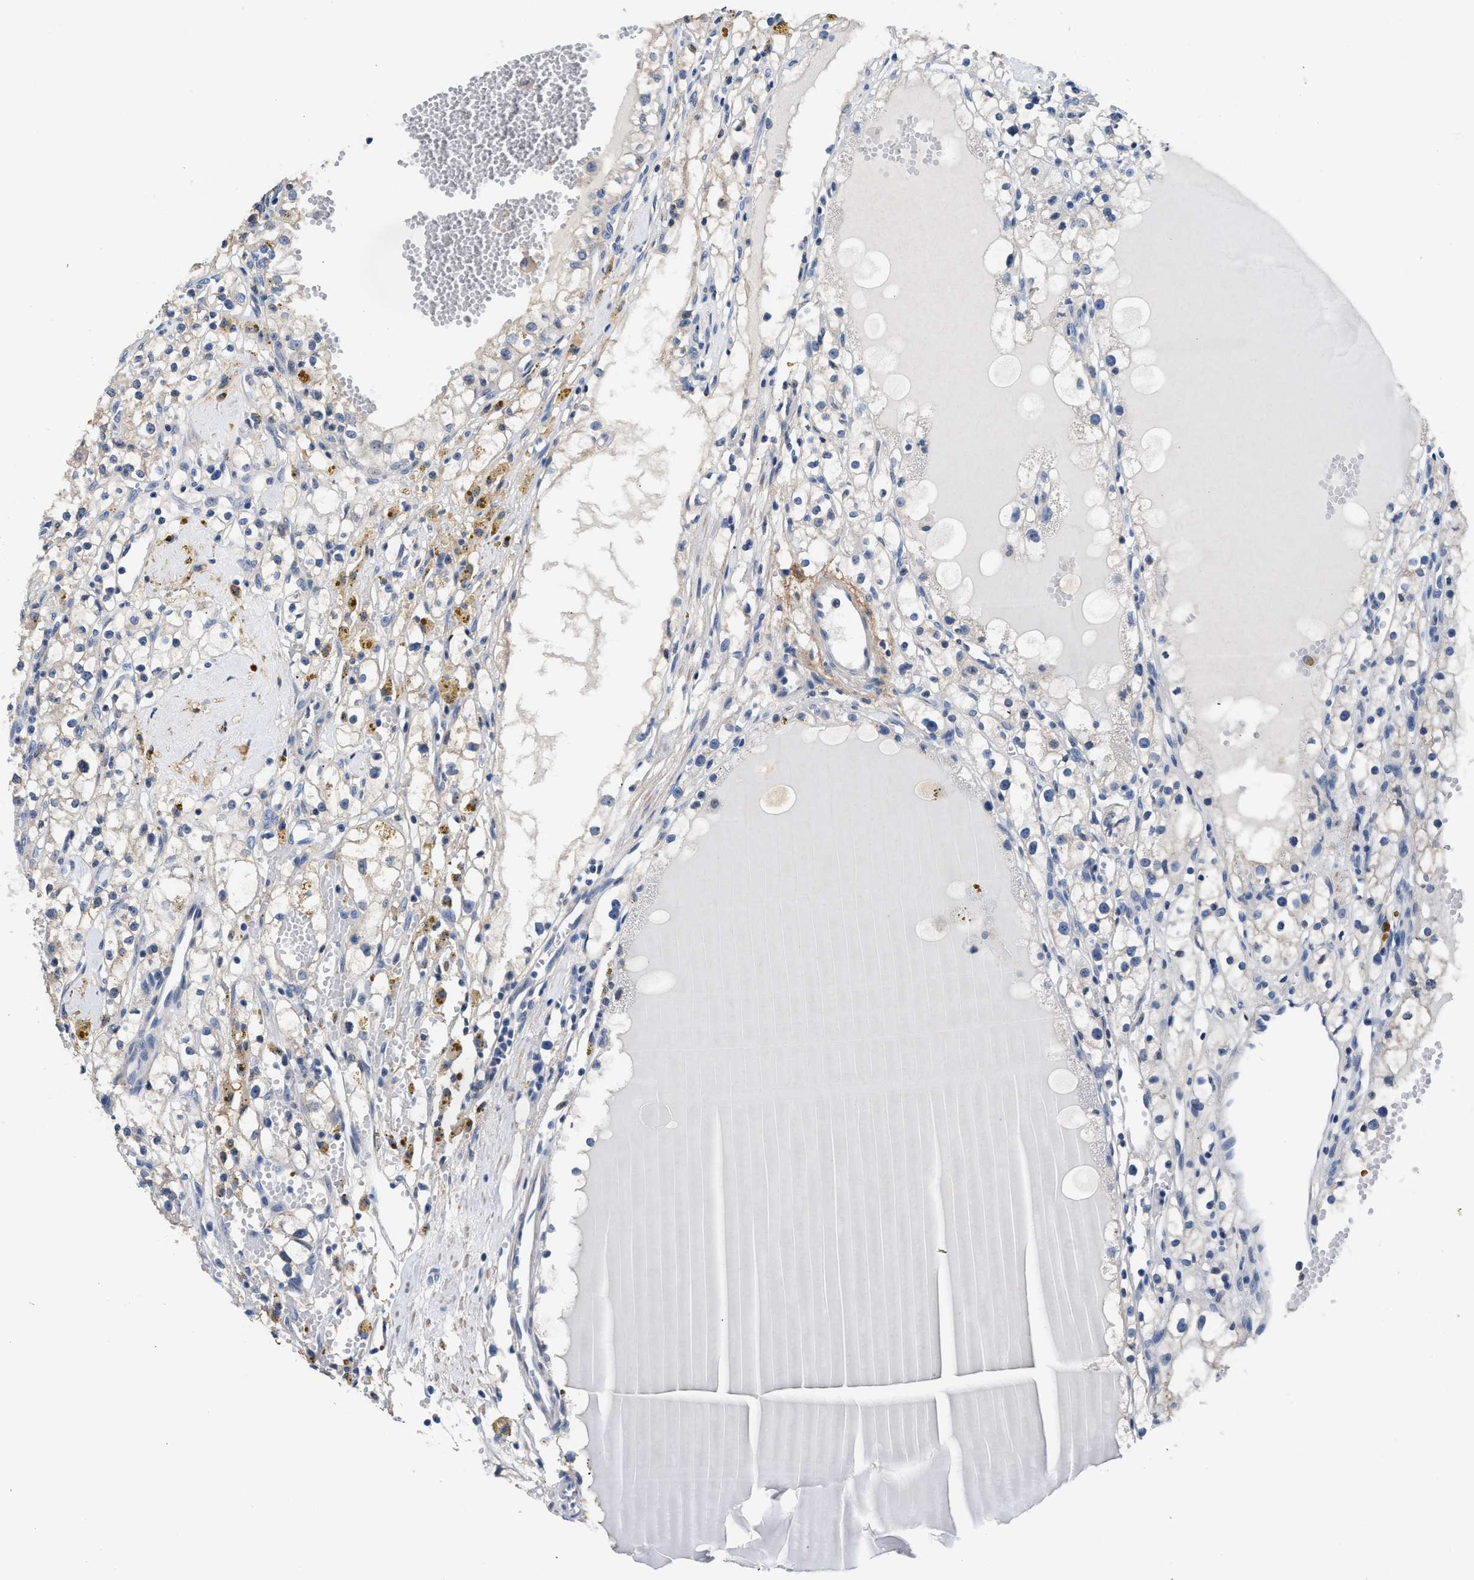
{"staining": {"intensity": "negative", "quantity": "none", "location": "none"}, "tissue": "renal cancer", "cell_type": "Tumor cells", "image_type": "cancer", "snomed": [{"axis": "morphology", "description": "Adenocarcinoma, NOS"}, {"axis": "topography", "description": "Kidney"}], "caption": "Photomicrograph shows no significant protein positivity in tumor cells of renal adenocarcinoma.", "gene": "MYH3", "patient": {"sex": "male", "age": 56}}